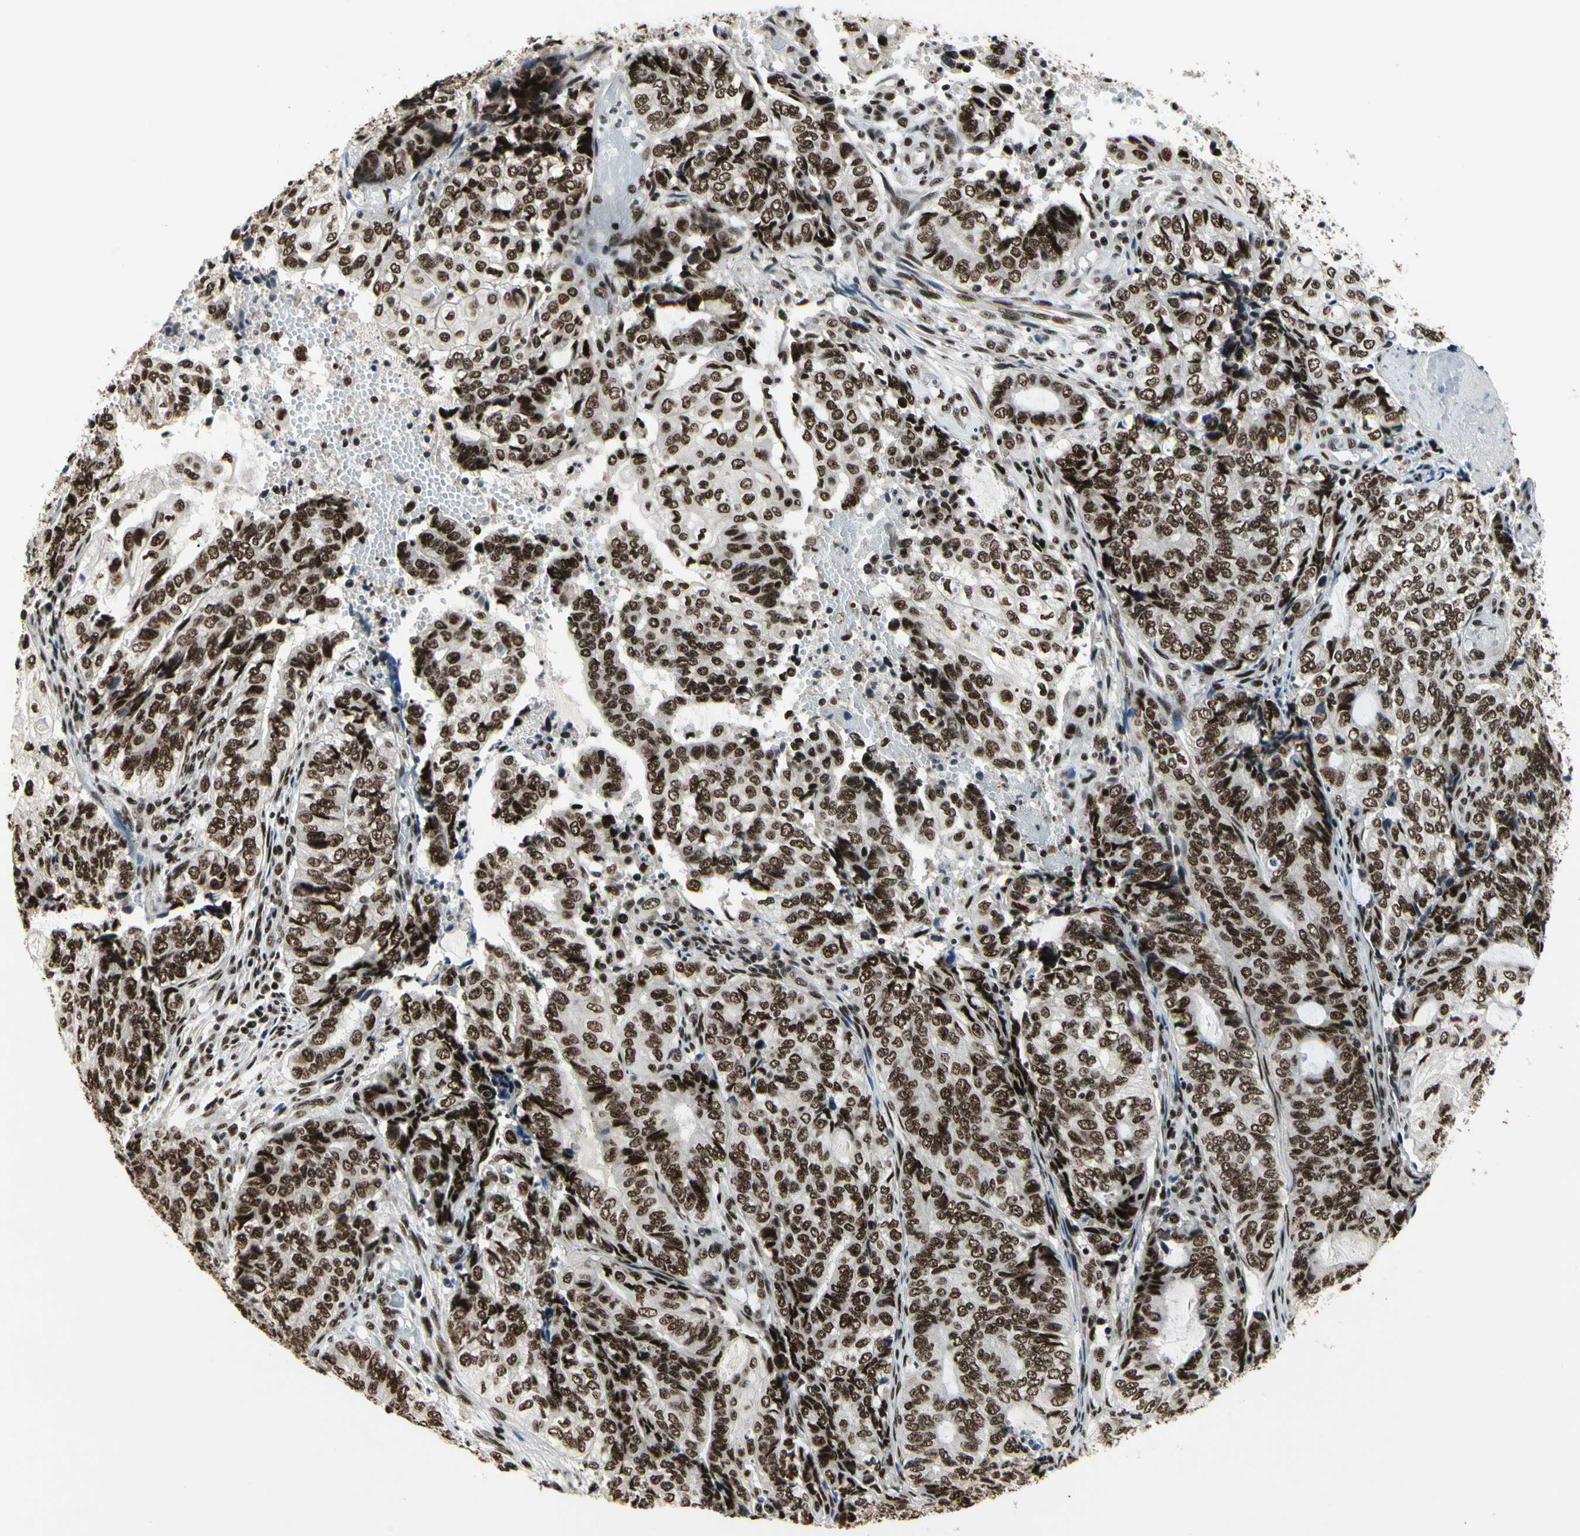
{"staining": {"intensity": "strong", "quantity": ">75%", "location": "nuclear"}, "tissue": "endometrial cancer", "cell_type": "Tumor cells", "image_type": "cancer", "snomed": [{"axis": "morphology", "description": "Adenocarcinoma, NOS"}, {"axis": "topography", "description": "Uterus"}, {"axis": "topography", "description": "Endometrium"}], "caption": "Immunohistochemistry (IHC) of endometrial adenocarcinoma shows high levels of strong nuclear positivity in approximately >75% of tumor cells.", "gene": "SRSF11", "patient": {"sex": "female", "age": 70}}